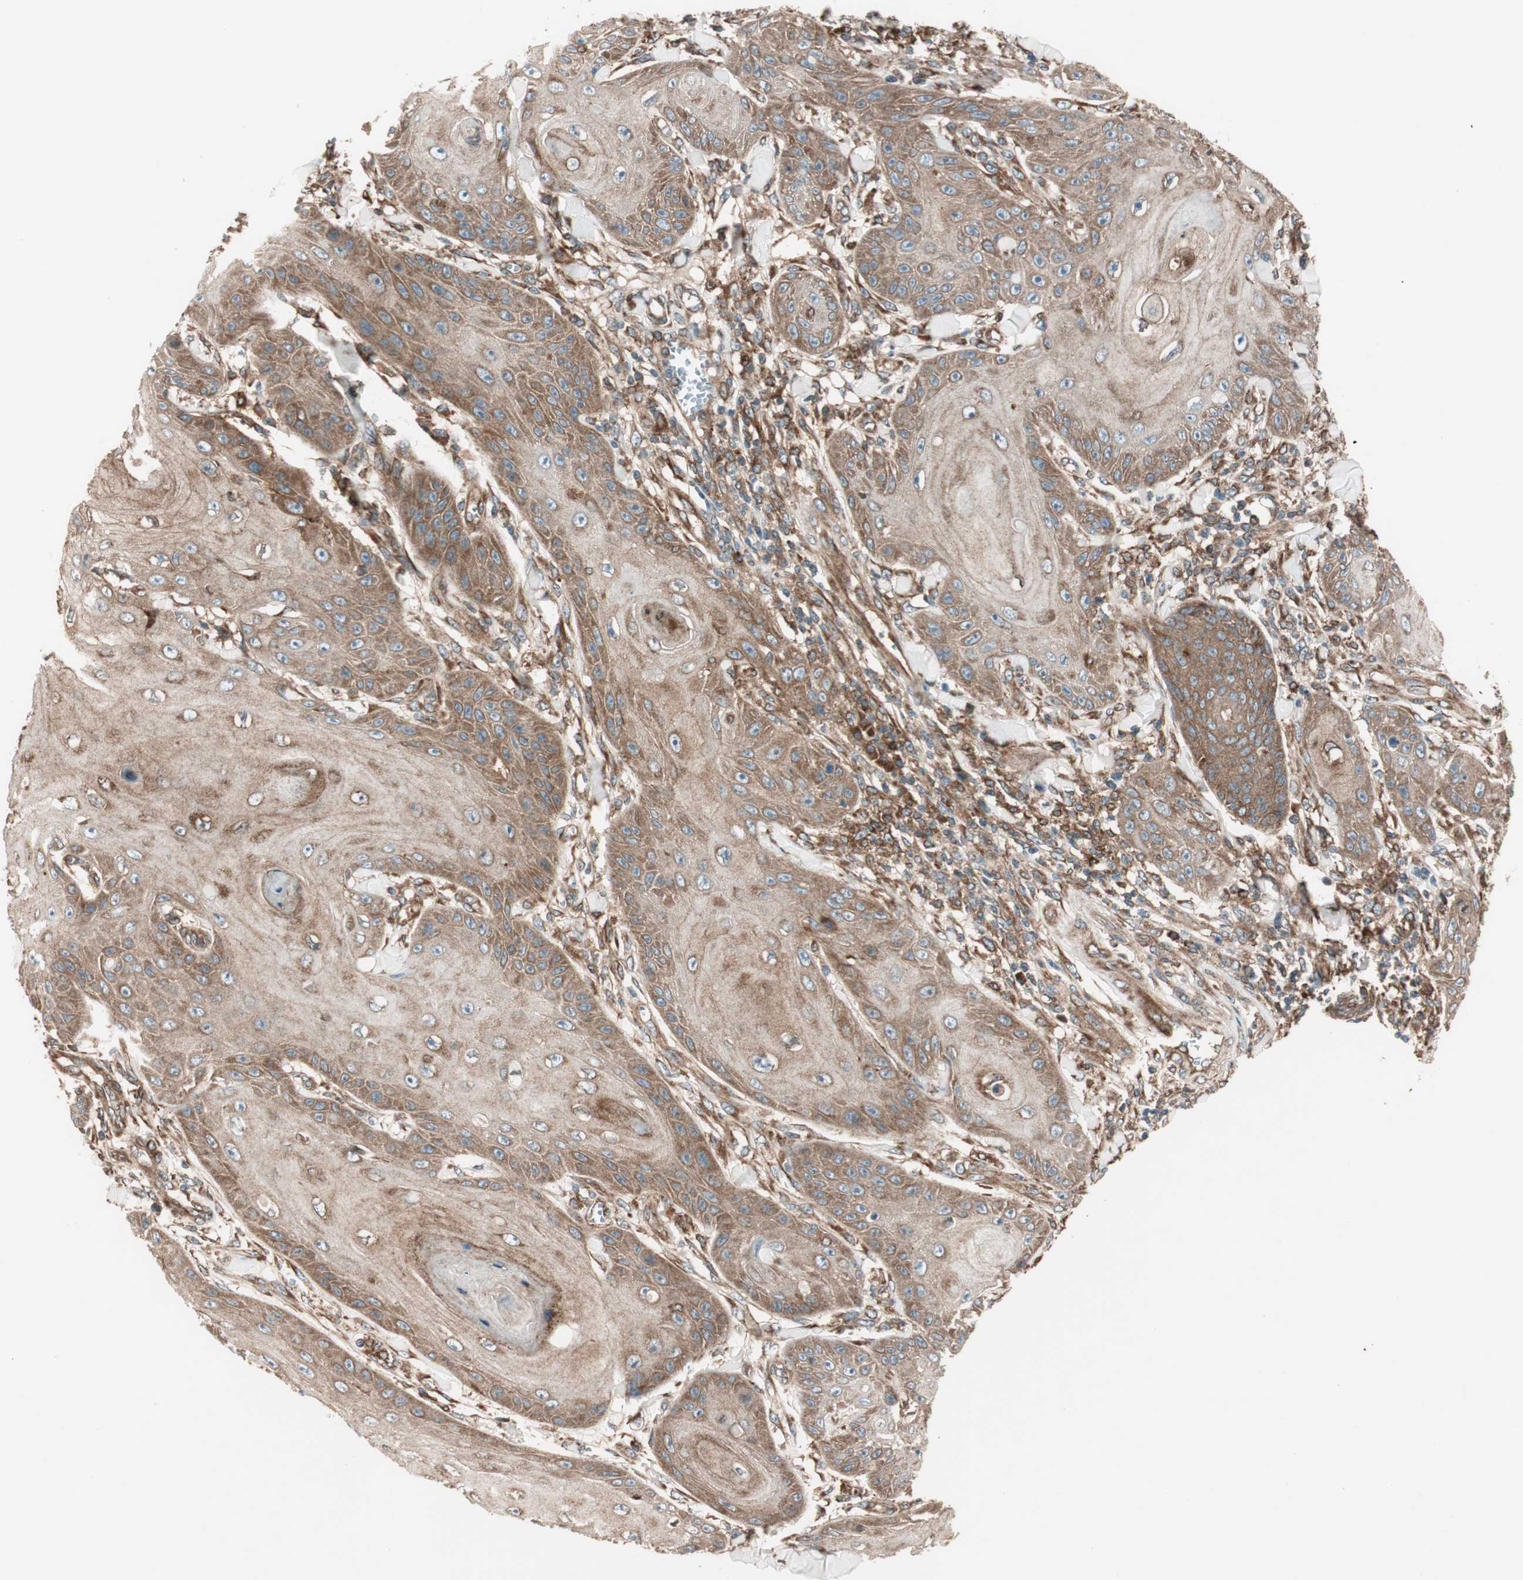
{"staining": {"intensity": "moderate", "quantity": ">75%", "location": "cytoplasmic/membranous"}, "tissue": "skin cancer", "cell_type": "Tumor cells", "image_type": "cancer", "snomed": [{"axis": "morphology", "description": "Squamous cell carcinoma, NOS"}, {"axis": "topography", "description": "Skin"}], "caption": "High-magnification brightfield microscopy of skin squamous cell carcinoma stained with DAB (3,3'-diaminobenzidine) (brown) and counterstained with hematoxylin (blue). tumor cells exhibit moderate cytoplasmic/membranous staining is seen in approximately>75% of cells.", "gene": "RAB5A", "patient": {"sex": "female", "age": 78}}